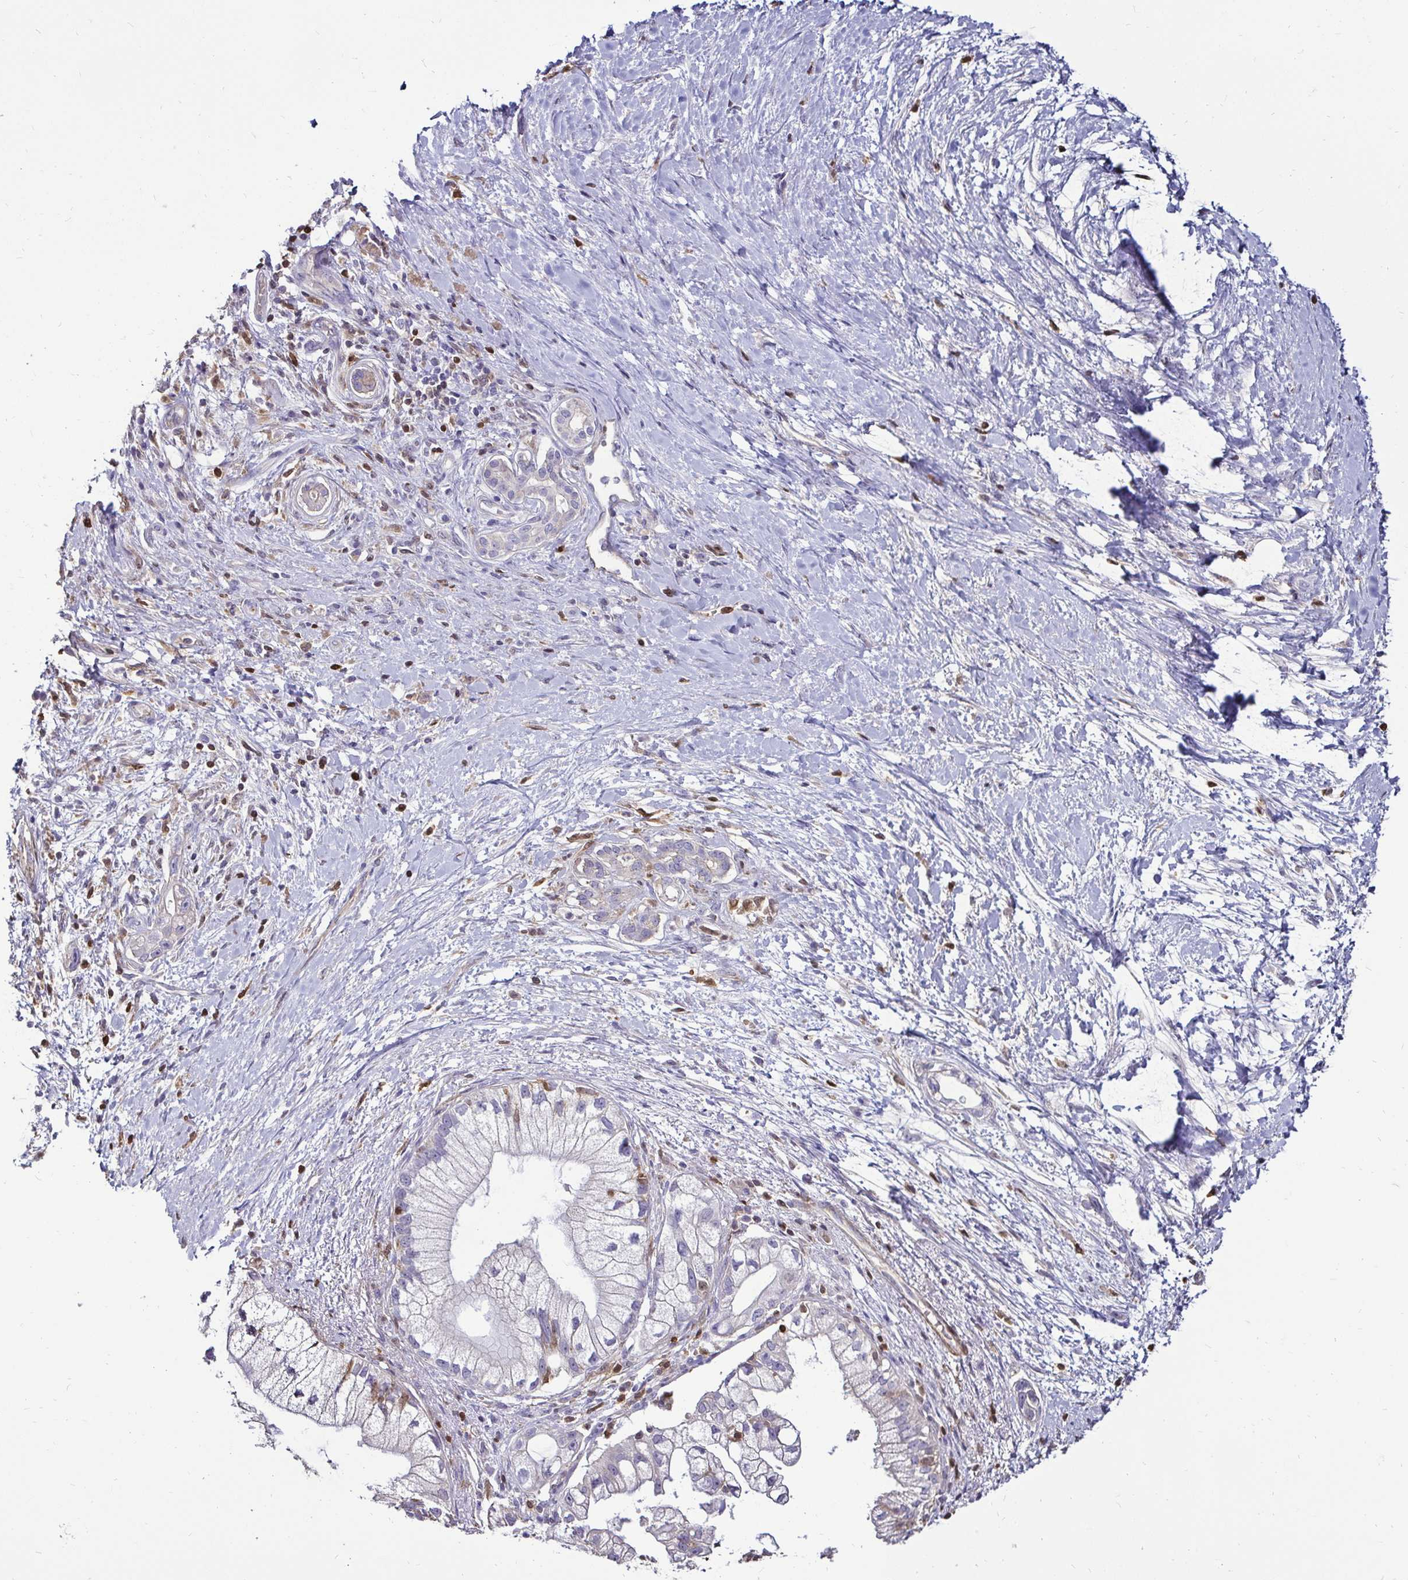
{"staining": {"intensity": "negative", "quantity": "none", "location": "none"}, "tissue": "pancreatic cancer", "cell_type": "Tumor cells", "image_type": "cancer", "snomed": [{"axis": "morphology", "description": "Adenocarcinoma, NOS"}, {"axis": "topography", "description": "Pancreas"}], "caption": "IHC photomicrograph of adenocarcinoma (pancreatic) stained for a protein (brown), which reveals no positivity in tumor cells.", "gene": "ZFP1", "patient": {"sex": "male", "age": 70}}